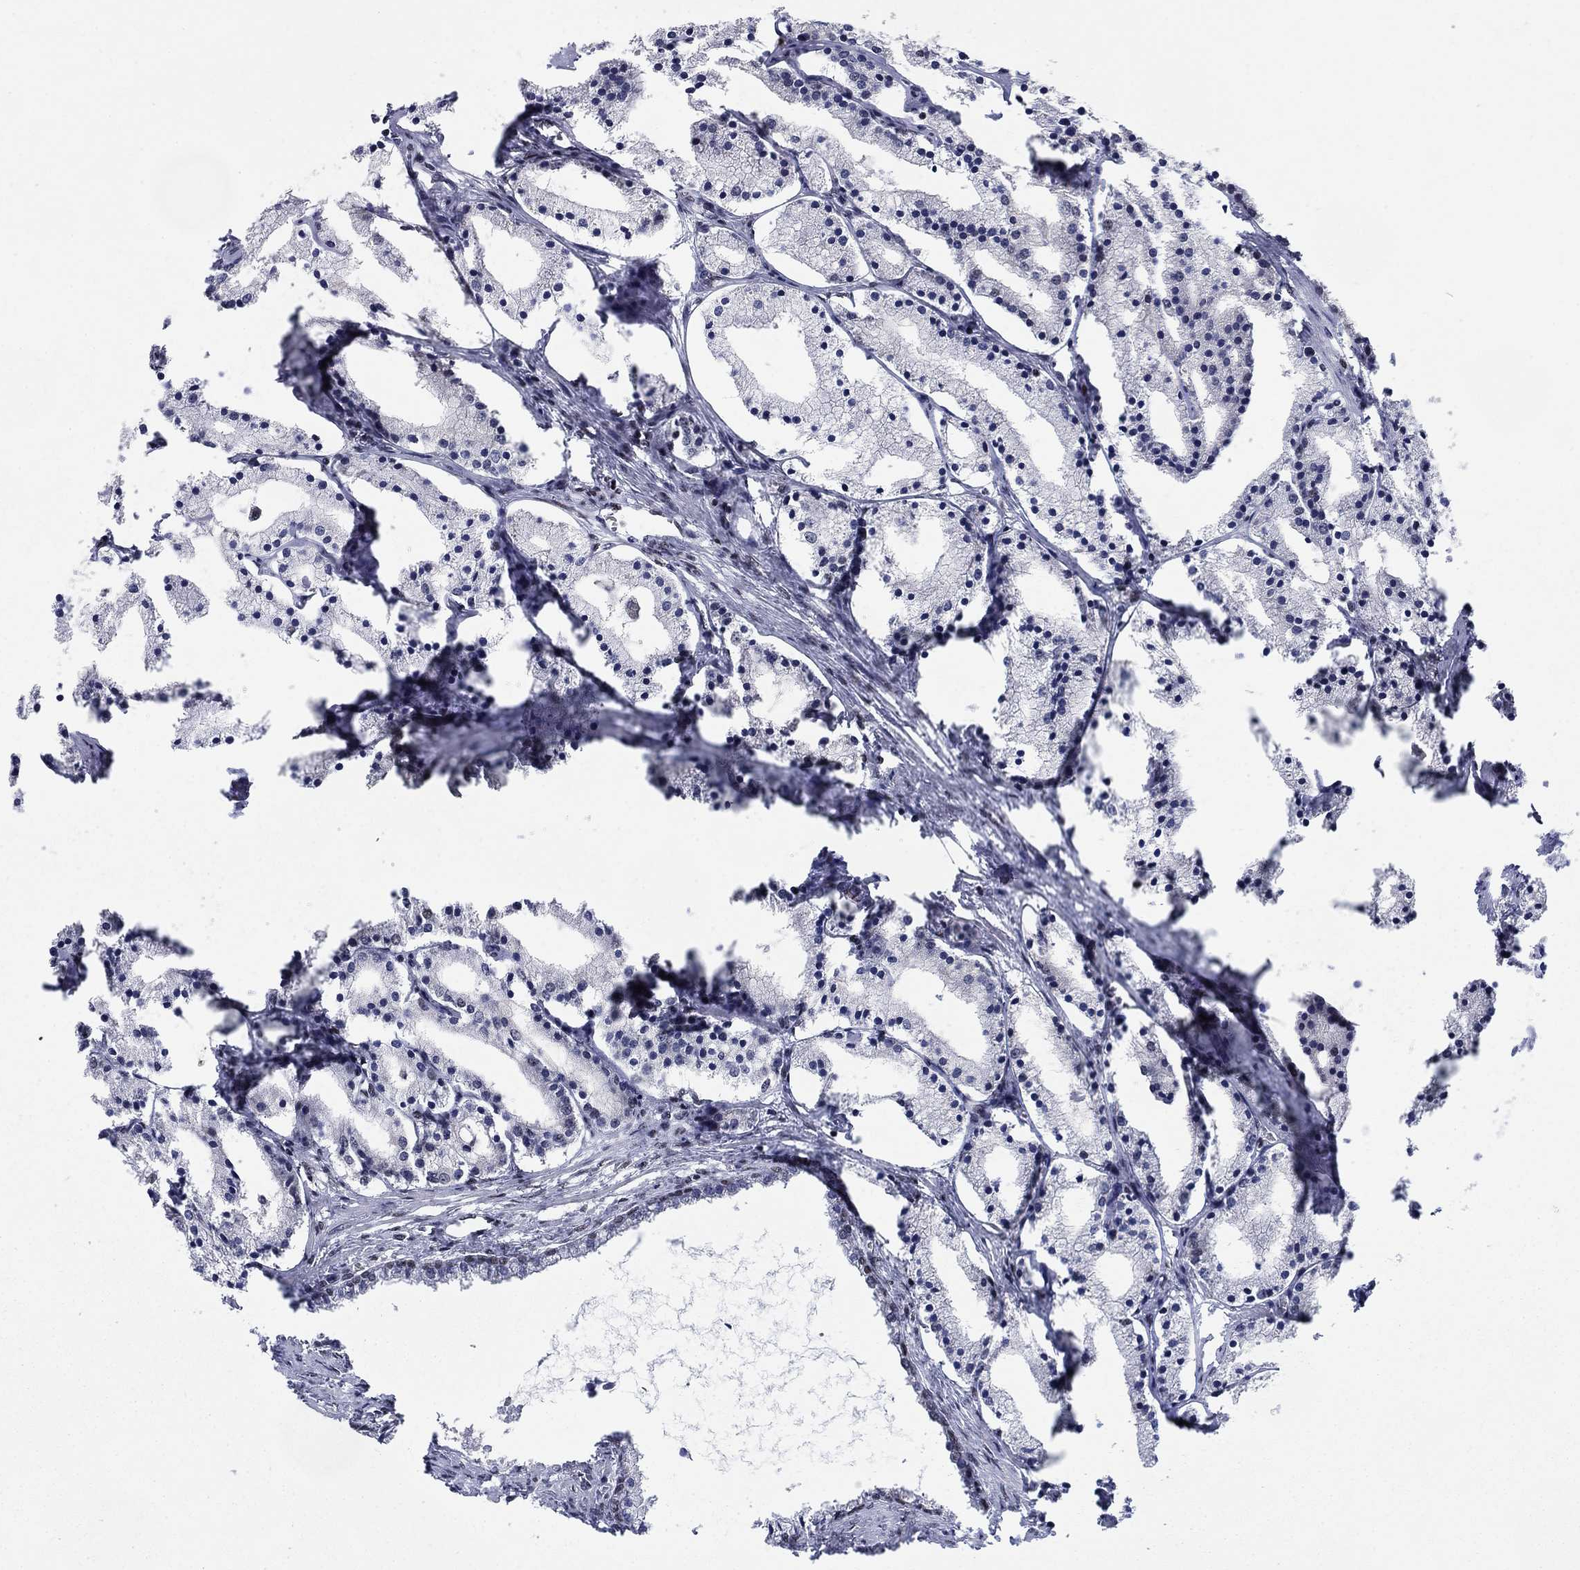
{"staining": {"intensity": "moderate", "quantity": "<25%", "location": "nuclear"}, "tissue": "prostate cancer", "cell_type": "Tumor cells", "image_type": "cancer", "snomed": [{"axis": "morphology", "description": "Adenocarcinoma, NOS"}, {"axis": "topography", "description": "Prostate"}], "caption": "Tumor cells reveal low levels of moderate nuclear staining in approximately <25% of cells in adenocarcinoma (prostate).", "gene": "RPRD1B", "patient": {"sex": "male", "age": 69}}